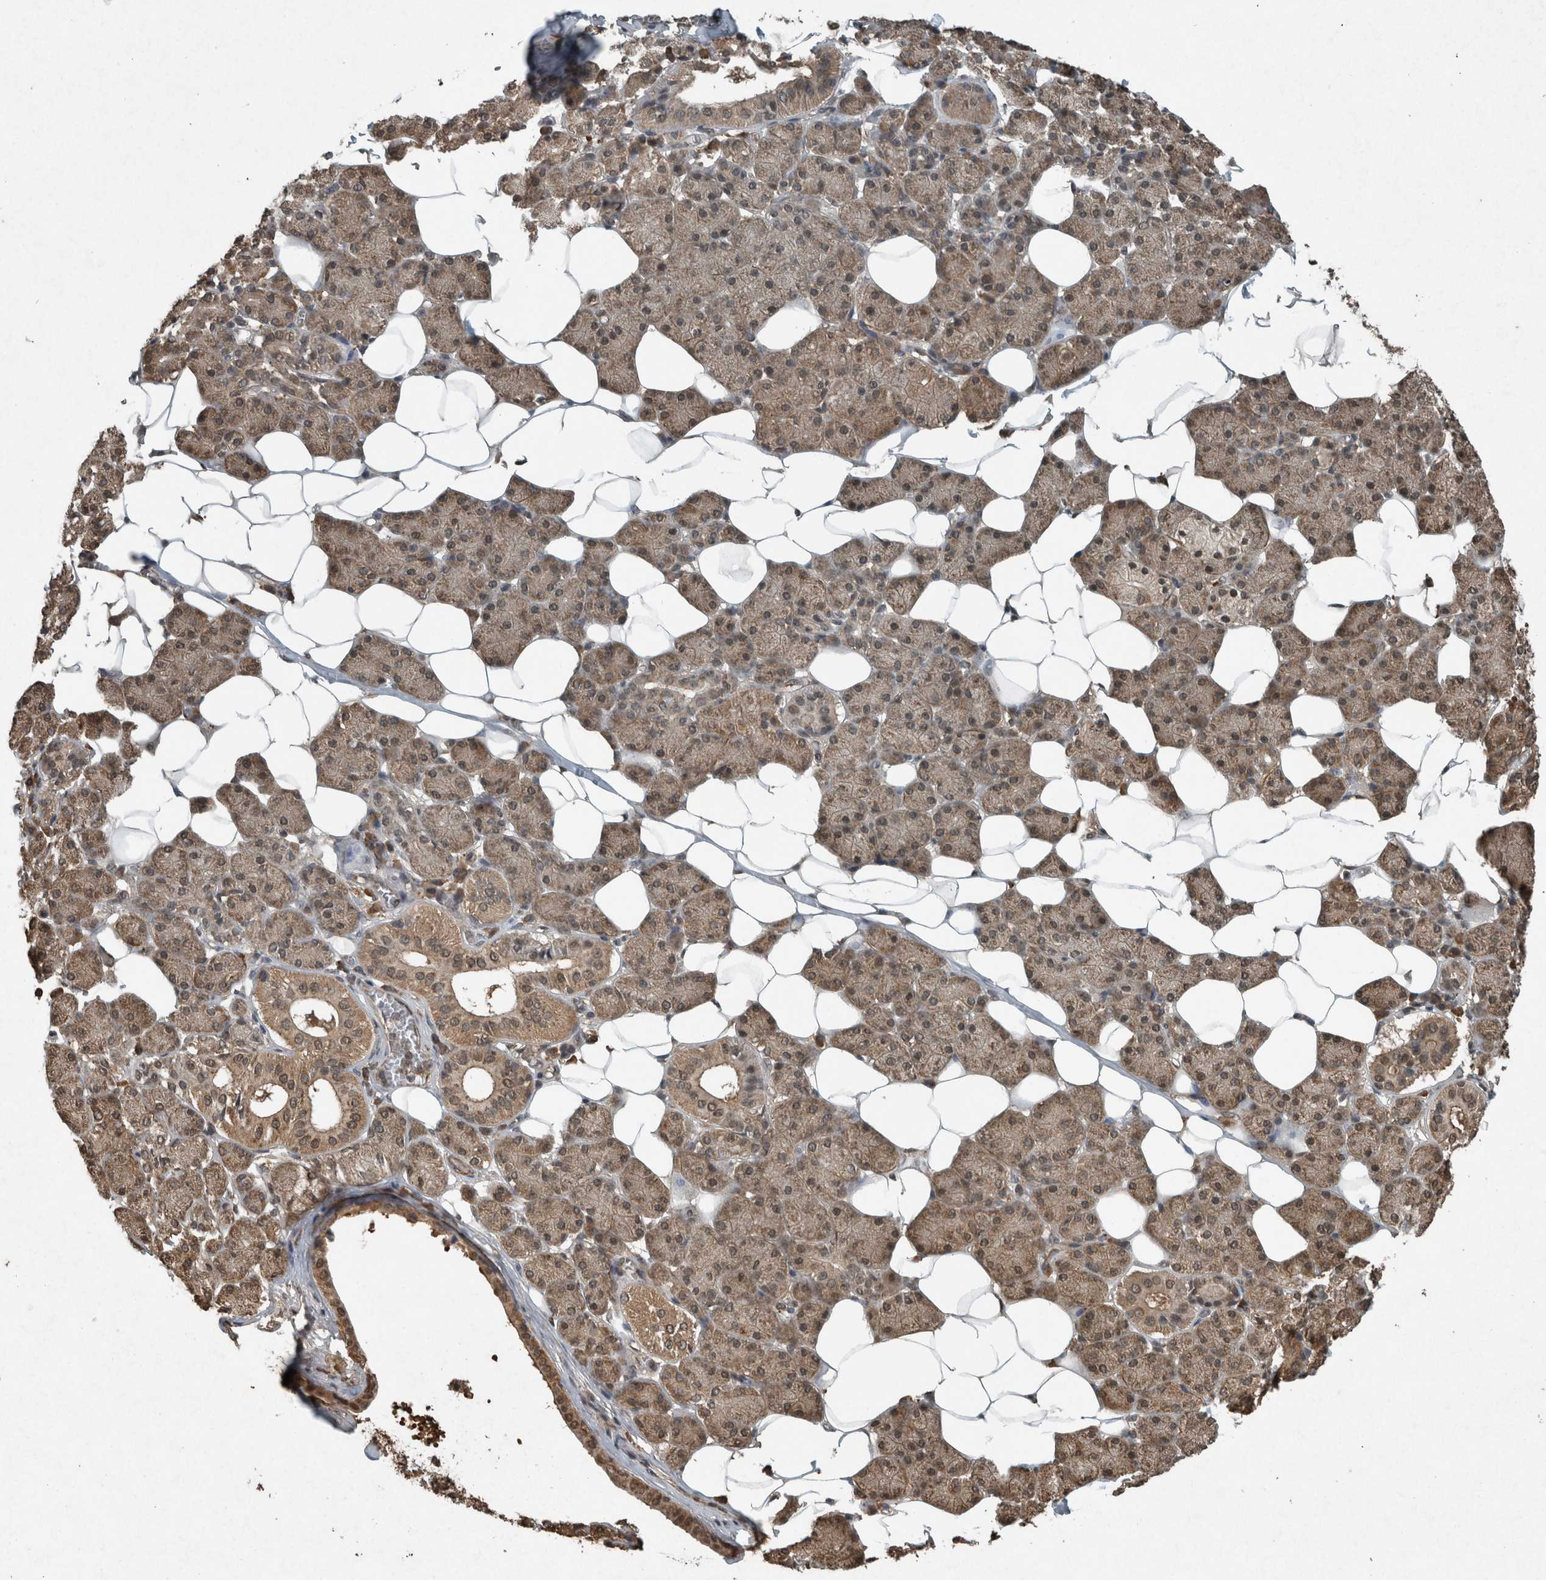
{"staining": {"intensity": "moderate", "quantity": ">75%", "location": "cytoplasmic/membranous,nuclear"}, "tissue": "salivary gland", "cell_type": "Glandular cells", "image_type": "normal", "snomed": [{"axis": "morphology", "description": "Normal tissue, NOS"}, {"axis": "topography", "description": "Salivary gland"}], "caption": "Protein expression analysis of unremarkable salivary gland reveals moderate cytoplasmic/membranous,nuclear staining in about >75% of glandular cells. The staining was performed using DAB, with brown indicating positive protein expression. Nuclei are stained blue with hematoxylin.", "gene": "ARHGEF12", "patient": {"sex": "female", "age": 33}}